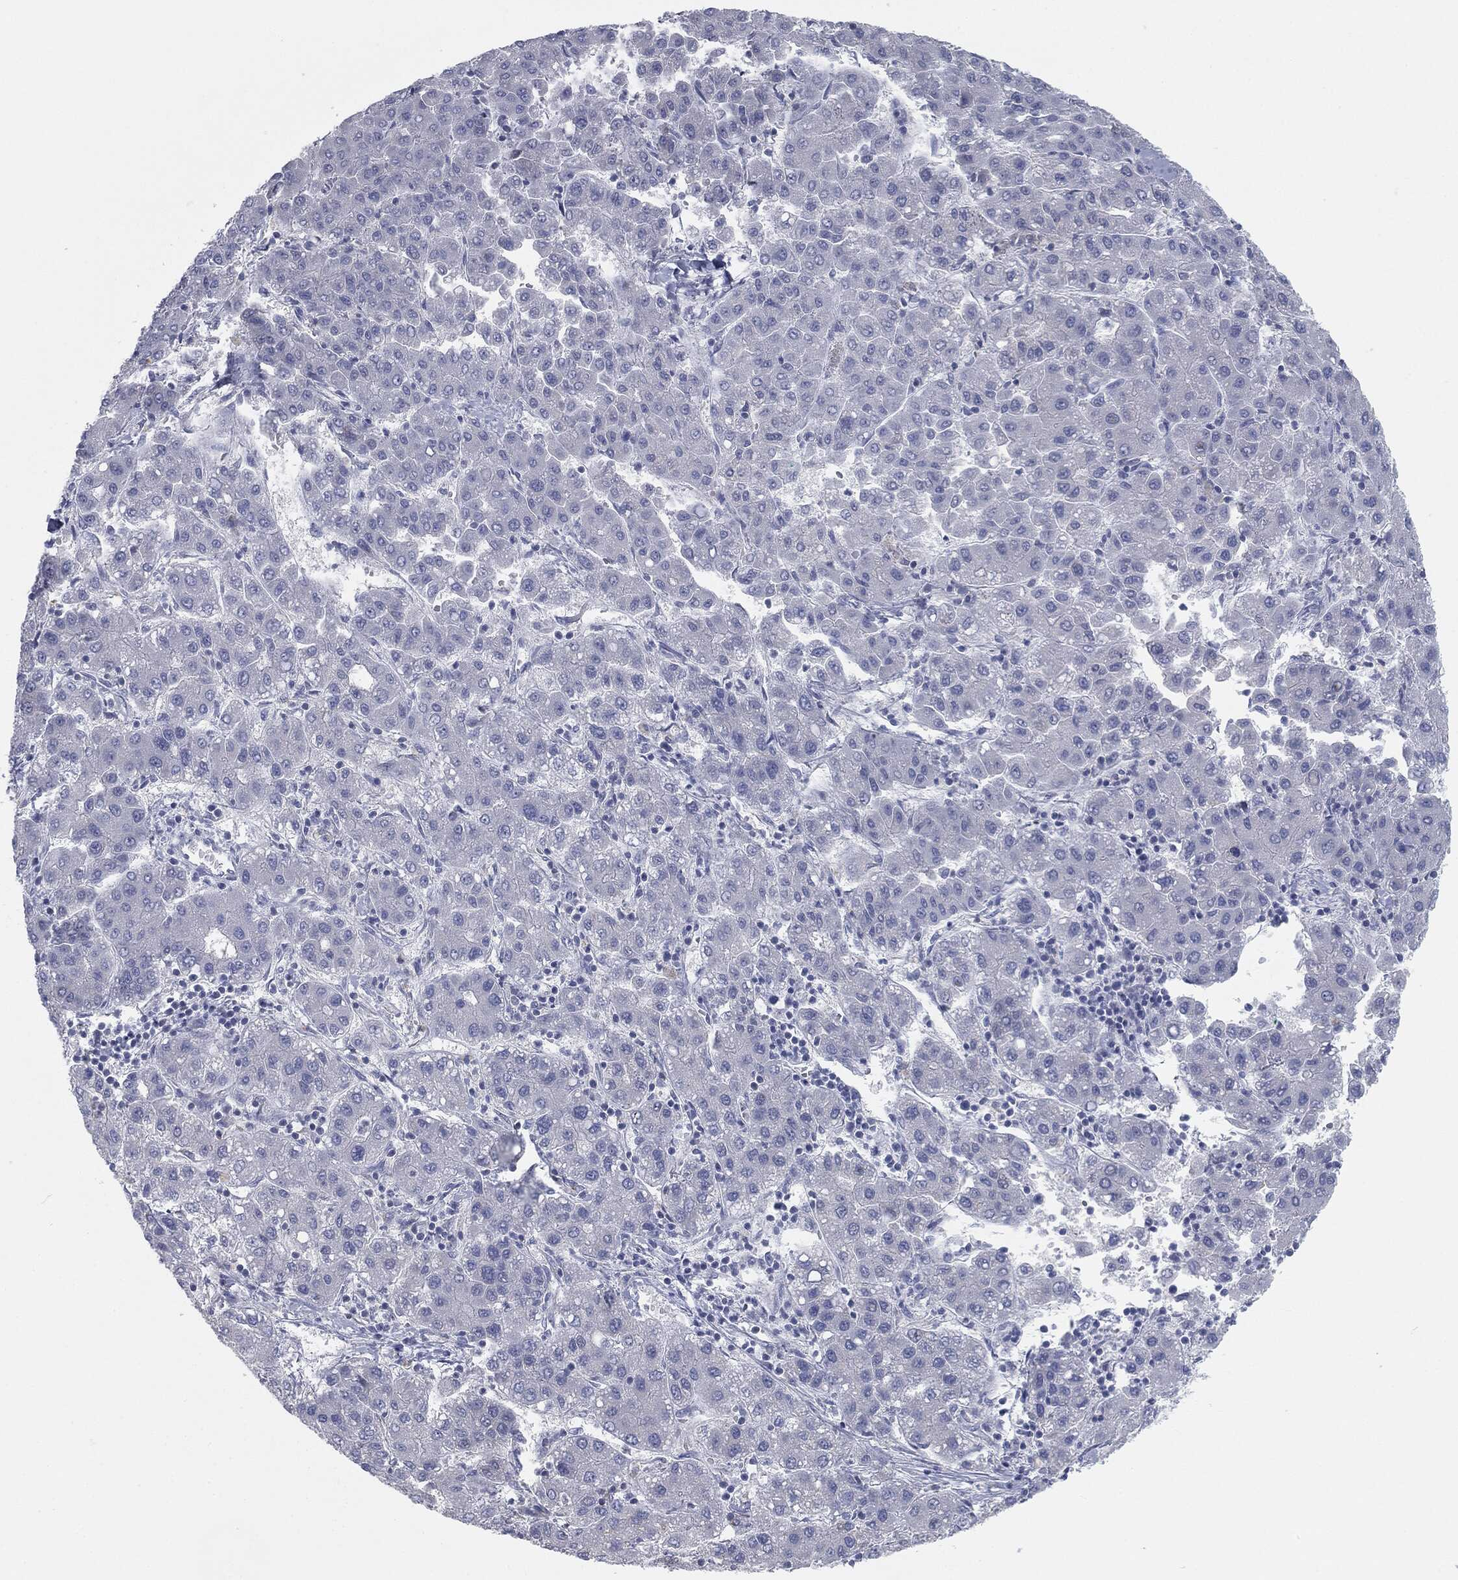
{"staining": {"intensity": "negative", "quantity": "none", "location": "none"}, "tissue": "liver cancer", "cell_type": "Tumor cells", "image_type": "cancer", "snomed": [{"axis": "morphology", "description": "Carcinoma, Hepatocellular, NOS"}, {"axis": "topography", "description": "Liver"}], "caption": "Immunohistochemistry photomicrograph of neoplastic tissue: hepatocellular carcinoma (liver) stained with DAB (3,3'-diaminobenzidine) displays no significant protein staining in tumor cells.", "gene": "CAV3", "patient": {"sex": "male", "age": 65}}